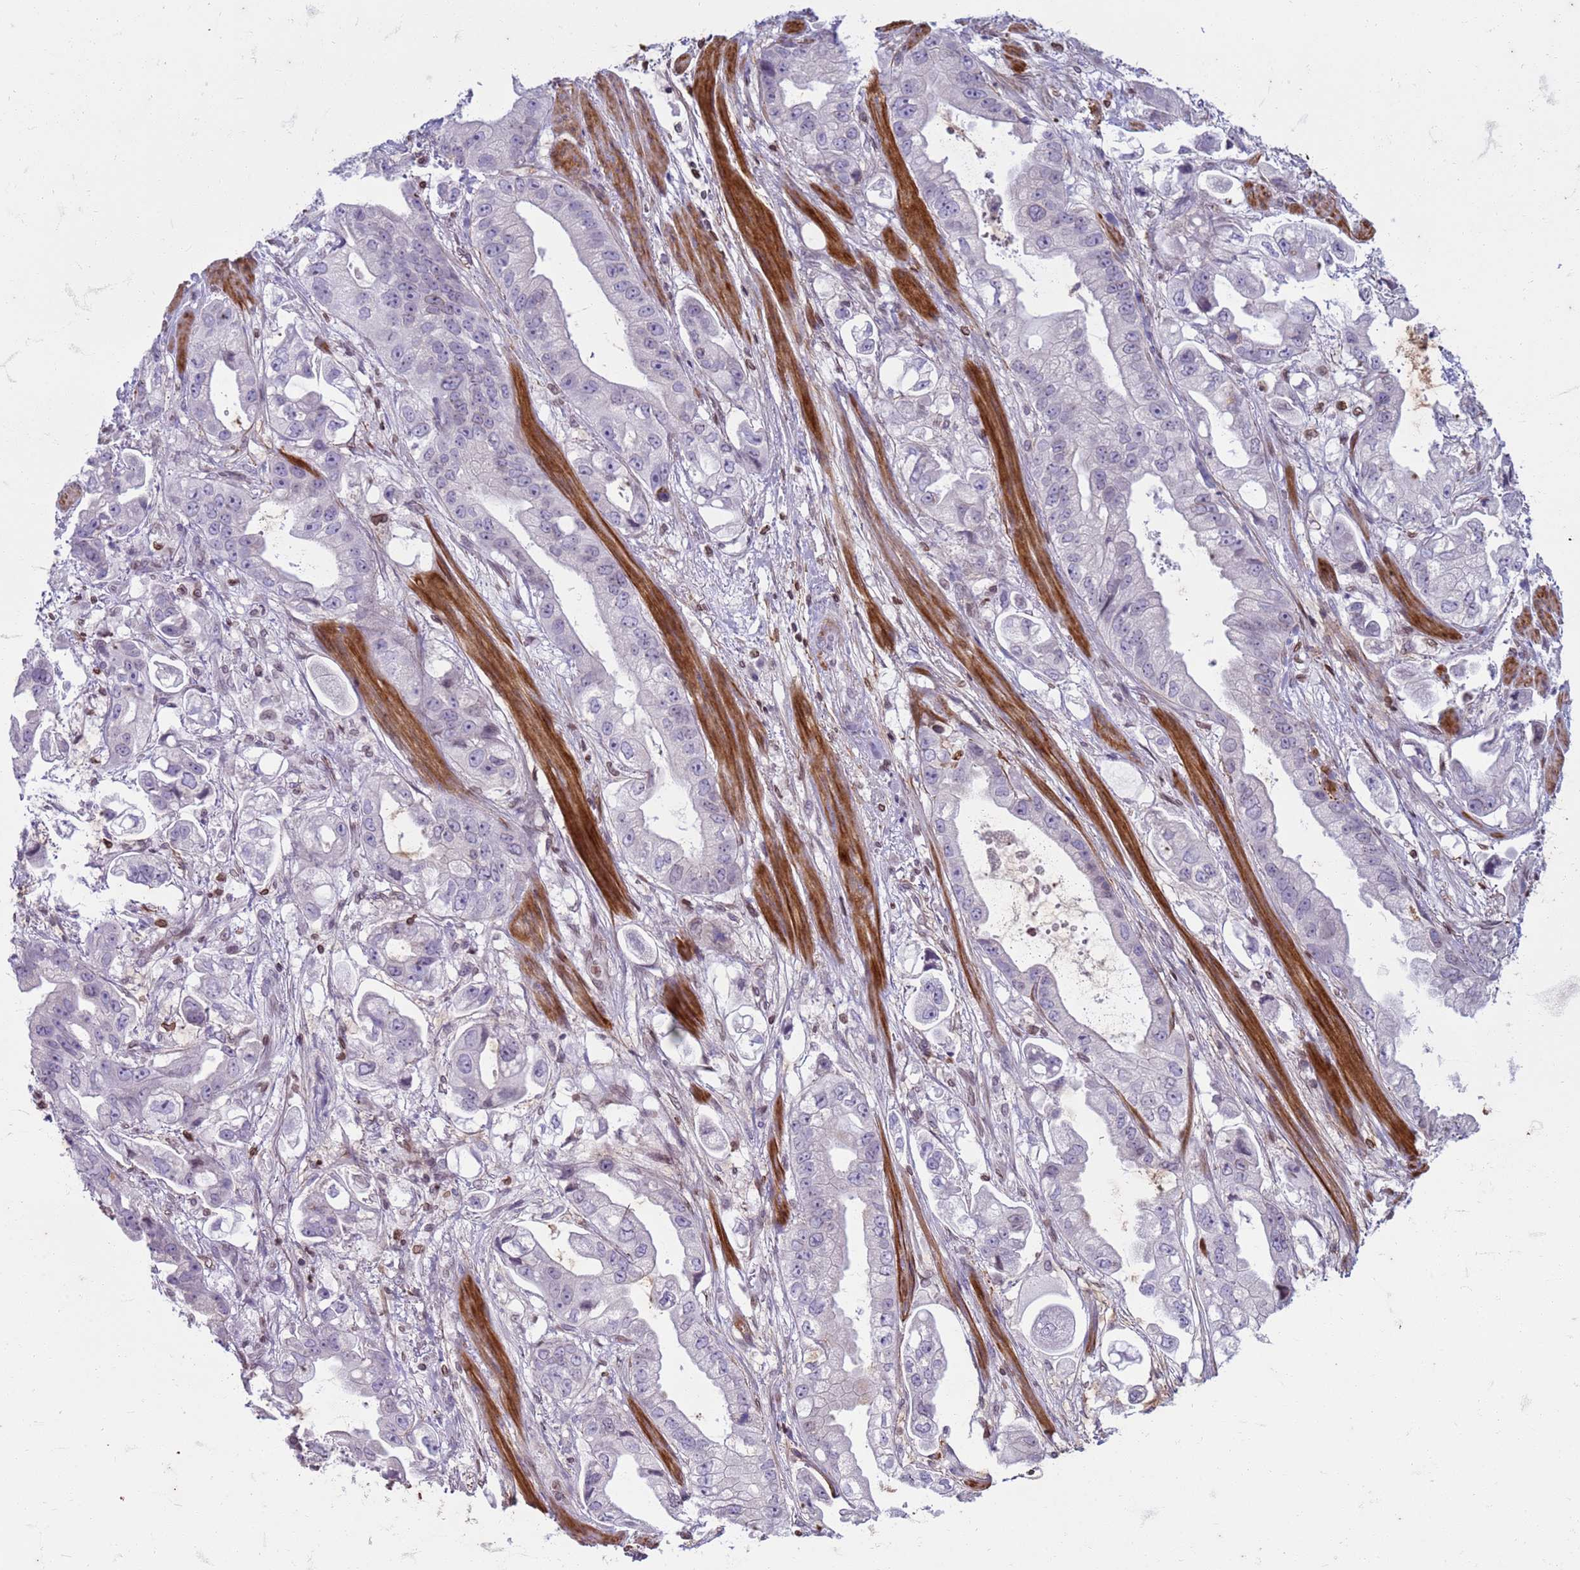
{"staining": {"intensity": "negative", "quantity": "none", "location": "none"}, "tissue": "stomach cancer", "cell_type": "Tumor cells", "image_type": "cancer", "snomed": [{"axis": "morphology", "description": "Adenocarcinoma, NOS"}, {"axis": "topography", "description": "Stomach"}], "caption": "Immunohistochemistry (IHC) of human stomach cancer exhibits no expression in tumor cells.", "gene": "METTL25B", "patient": {"sex": "male", "age": 62}}